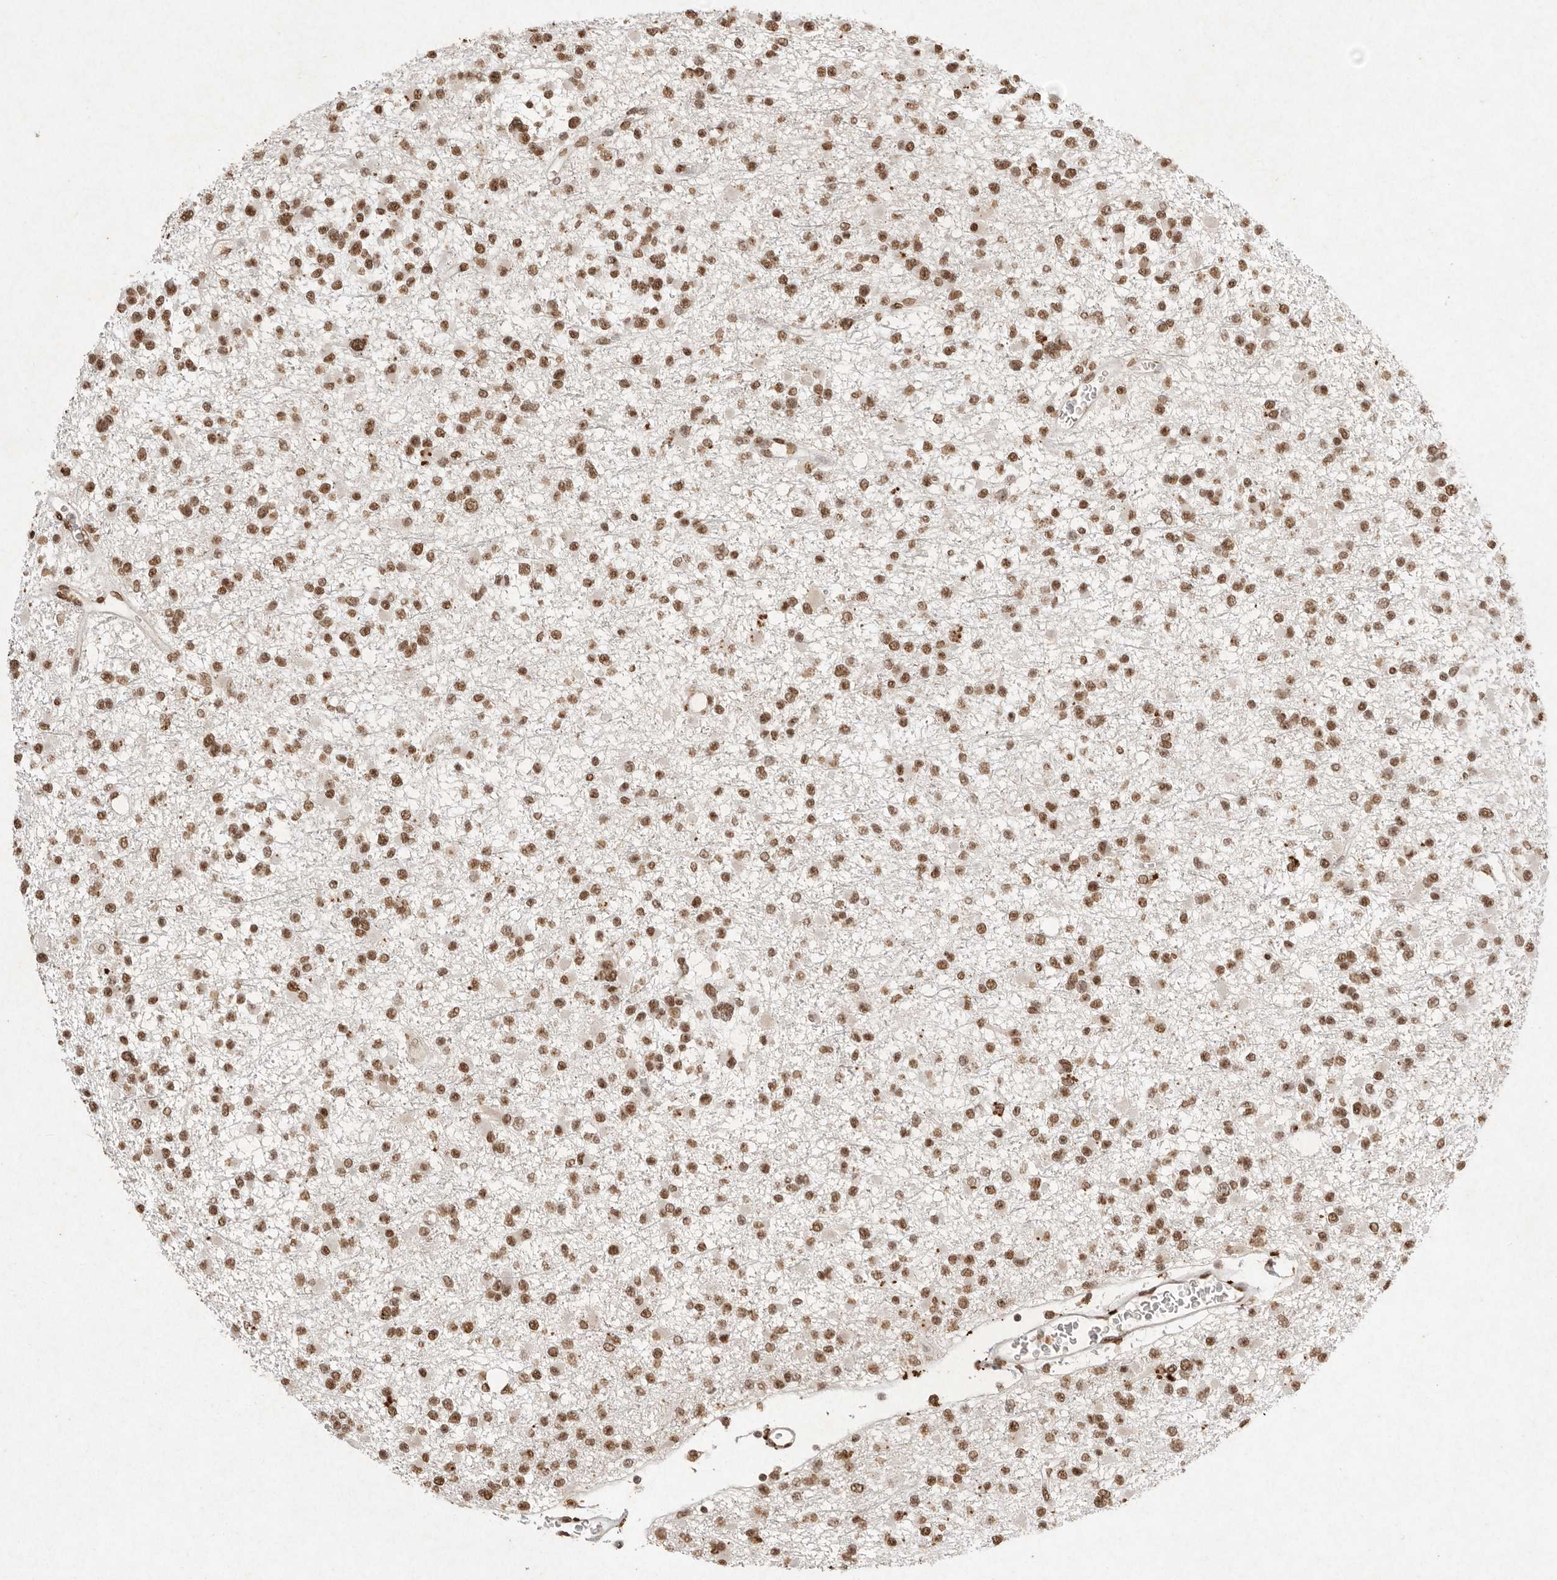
{"staining": {"intensity": "moderate", "quantity": ">75%", "location": "nuclear"}, "tissue": "glioma", "cell_type": "Tumor cells", "image_type": "cancer", "snomed": [{"axis": "morphology", "description": "Glioma, malignant, Low grade"}, {"axis": "topography", "description": "Brain"}], "caption": "Immunohistochemical staining of human malignant low-grade glioma displays medium levels of moderate nuclear expression in about >75% of tumor cells. (Brightfield microscopy of DAB IHC at high magnification).", "gene": "NKX3-2", "patient": {"sex": "female", "age": 22}}